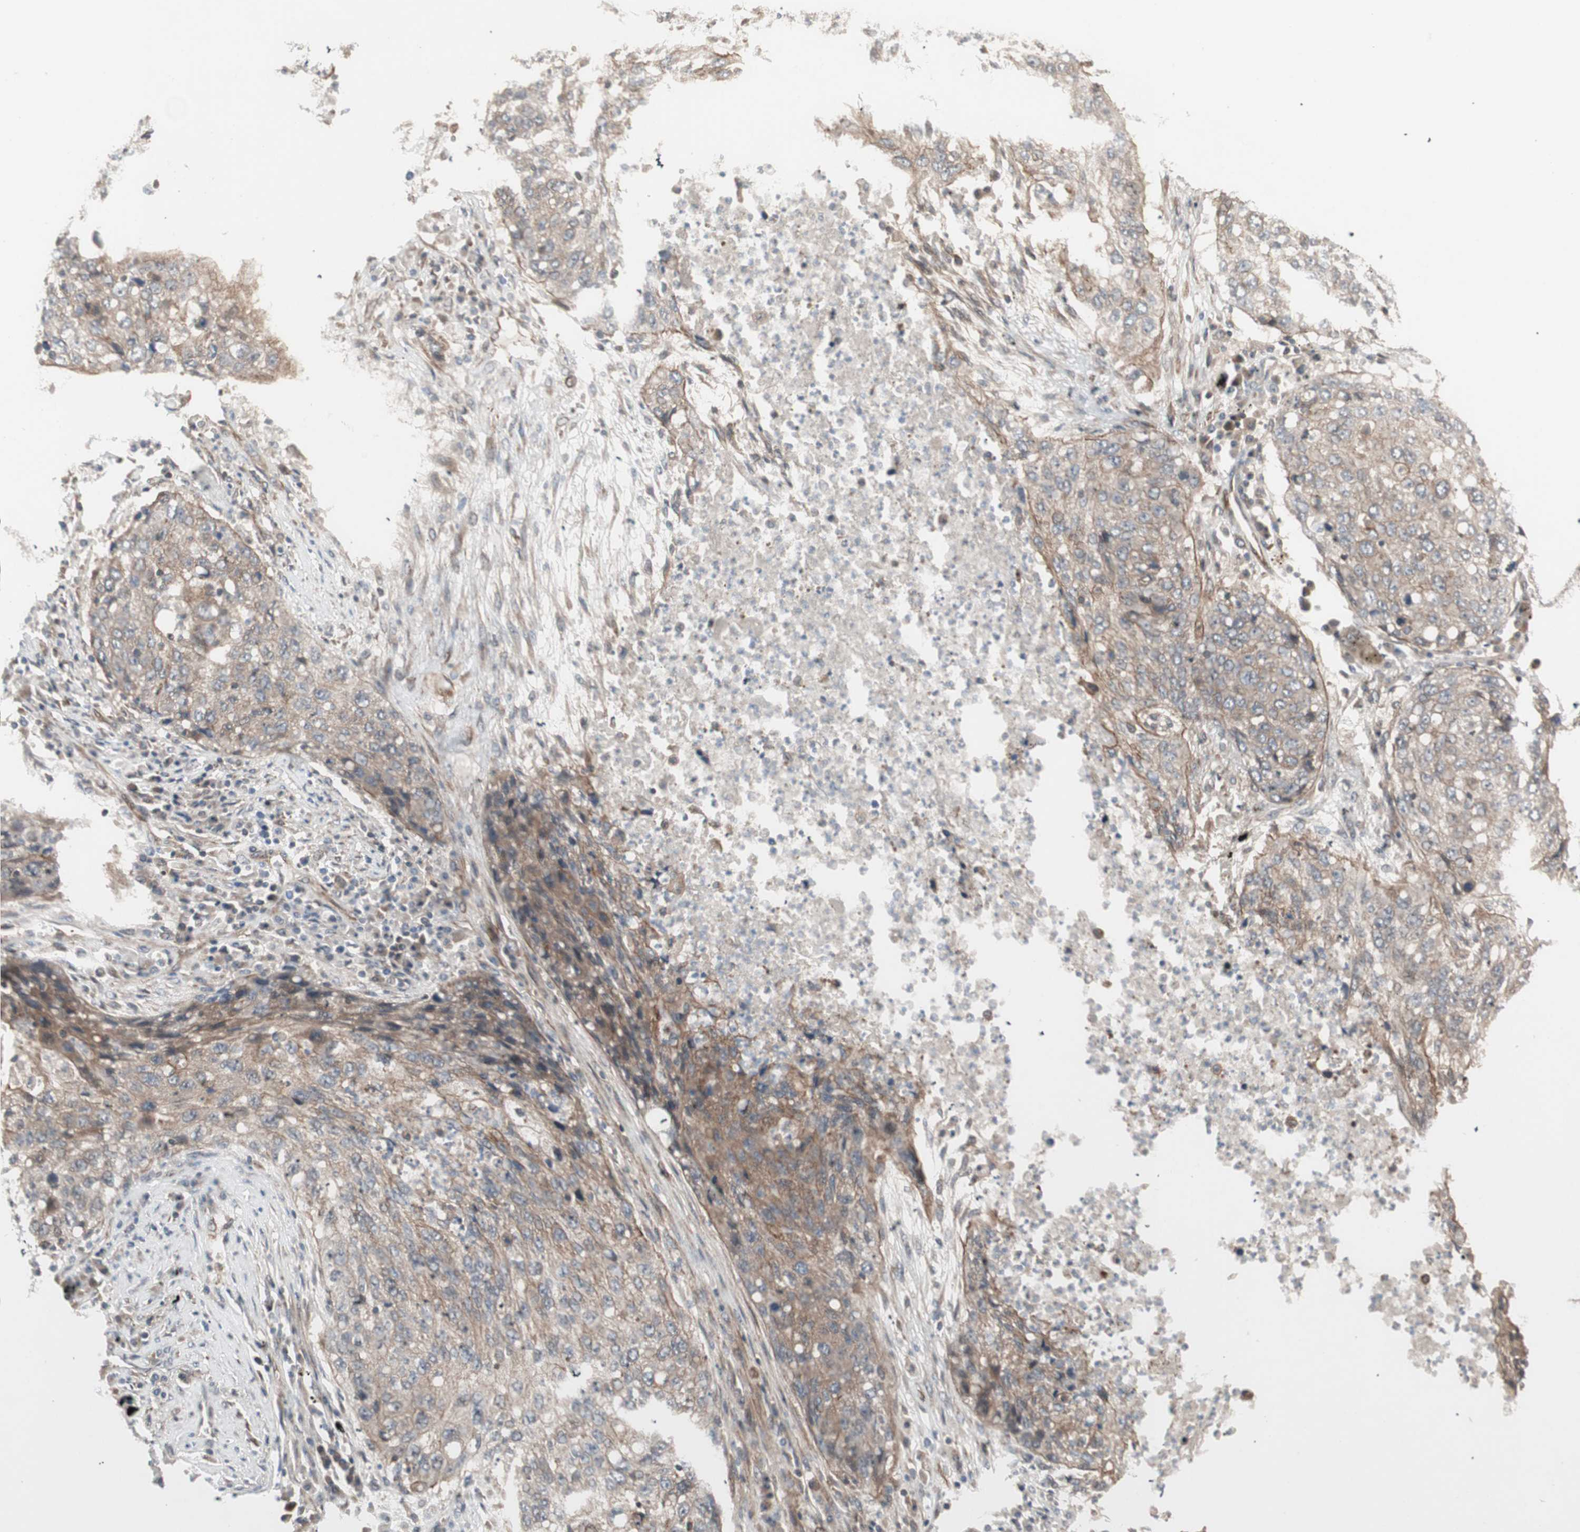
{"staining": {"intensity": "moderate", "quantity": ">75%", "location": "cytoplasmic/membranous"}, "tissue": "lung cancer", "cell_type": "Tumor cells", "image_type": "cancer", "snomed": [{"axis": "morphology", "description": "Squamous cell carcinoma, NOS"}, {"axis": "topography", "description": "Lung"}], "caption": "Lung cancer was stained to show a protein in brown. There is medium levels of moderate cytoplasmic/membranous staining in approximately >75% of tumor cells.", "gene": "PFDN1", "patient": {"sex": "female", "age": 63}}